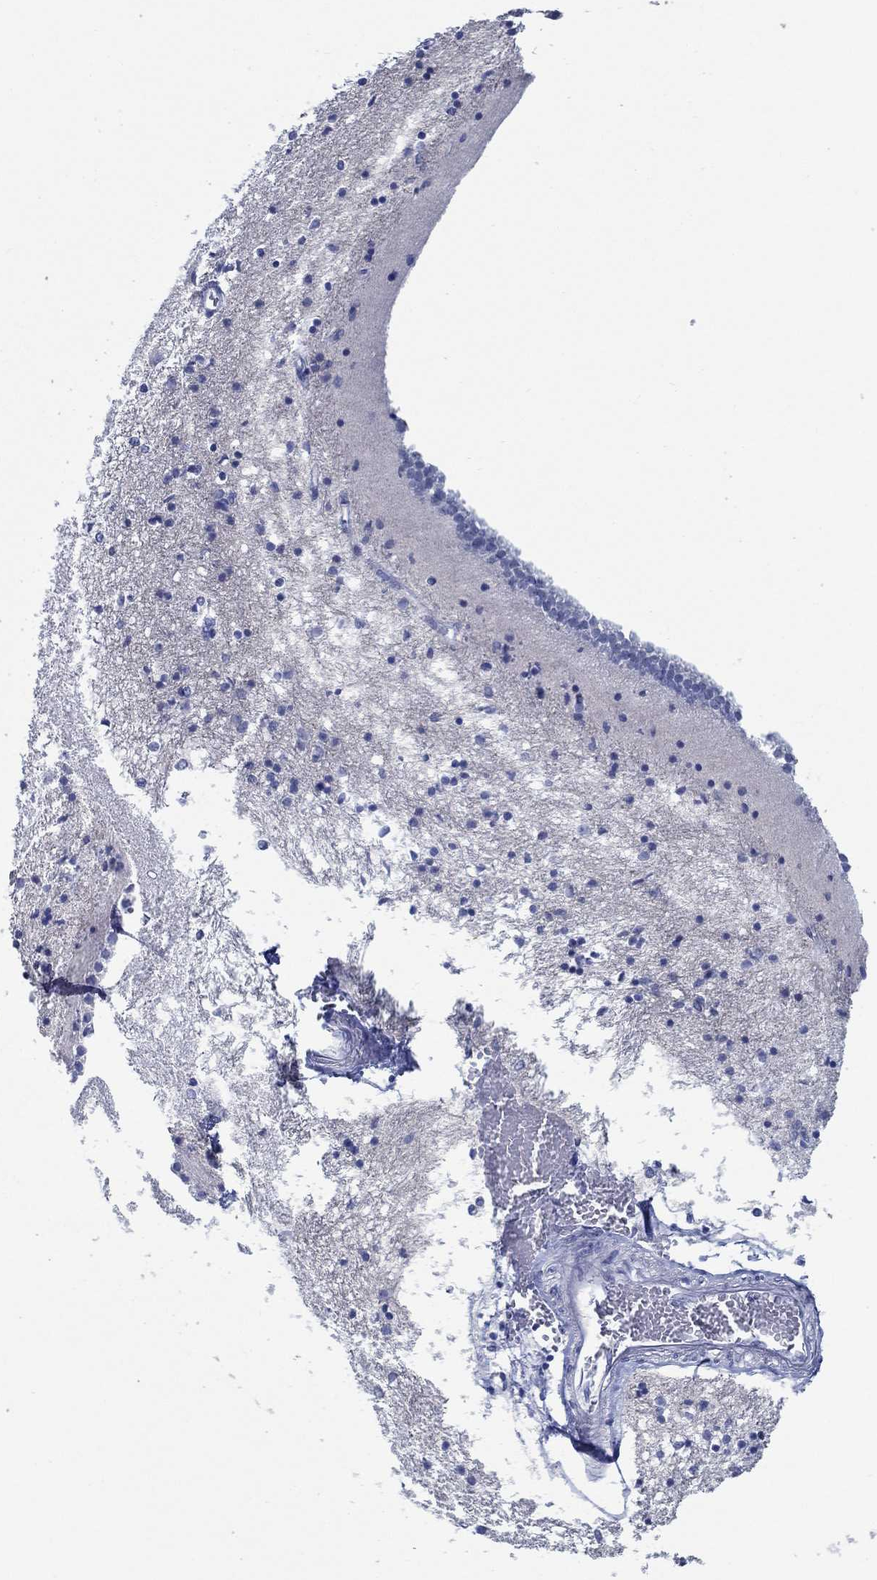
{"staining": {"intensity": "negative", "quantity": "none", "location": "none"}, "tissue": "caudate", "cell_type": "Glial cells", "image_type": "normal", "snomed": [{"axis": "morphology", "description": "Normal tissue, NOS"}, {"axis": "topography", "description": "Lateral ventricle wall"}], "caption": "A high-resolution photomicrograph shows immunohistochemistry (IHC) staining of normal caudate, which displays no significant staining in glial cells. Nuclei are stained in blue.", "gene": "TOMM20L", "patient": {"sex": "male", "age": 54}}